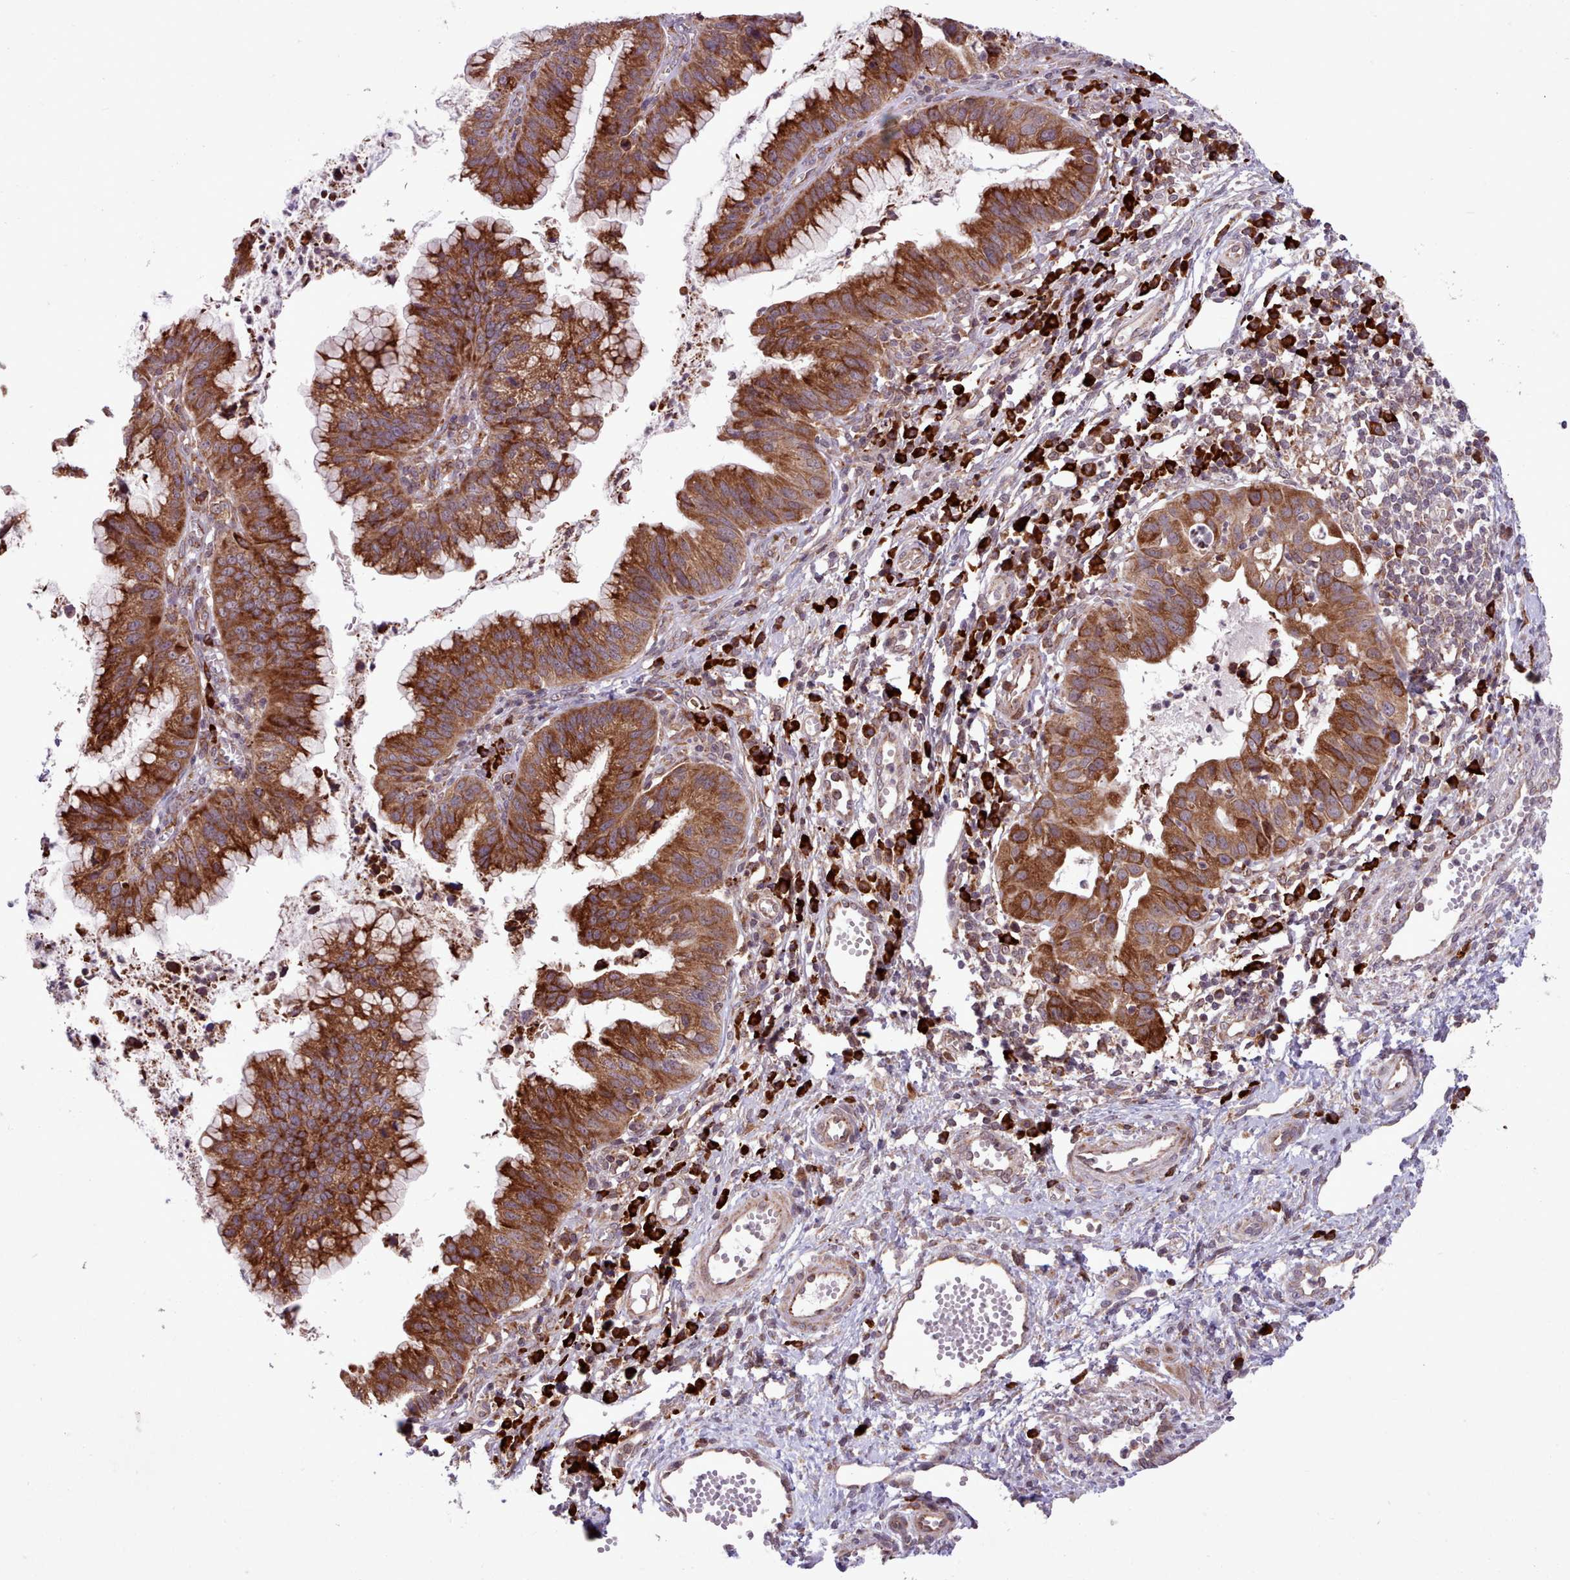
{"staining": {"intensity": "strong", "quantity": ">75%", "location": "cytoplasmic/membranous"}, "tissue": "cervical cancer", "cell_type": "Tumor cells", "image_type": "cancer", "snomed": [{"axis": "morphology", "description": "Adenocarcinoma, NOS"}, {"axis": "topography", "description": "Cervix"}], "caption": "Cervical adenocarcinoma stained for a protein (brown) reveals strong cytoplasmic/membranous positive positivity in approximately >75% of tumor cells.", "gene": "TTLL3", "patient": {"sex": "female", "age": 34}}